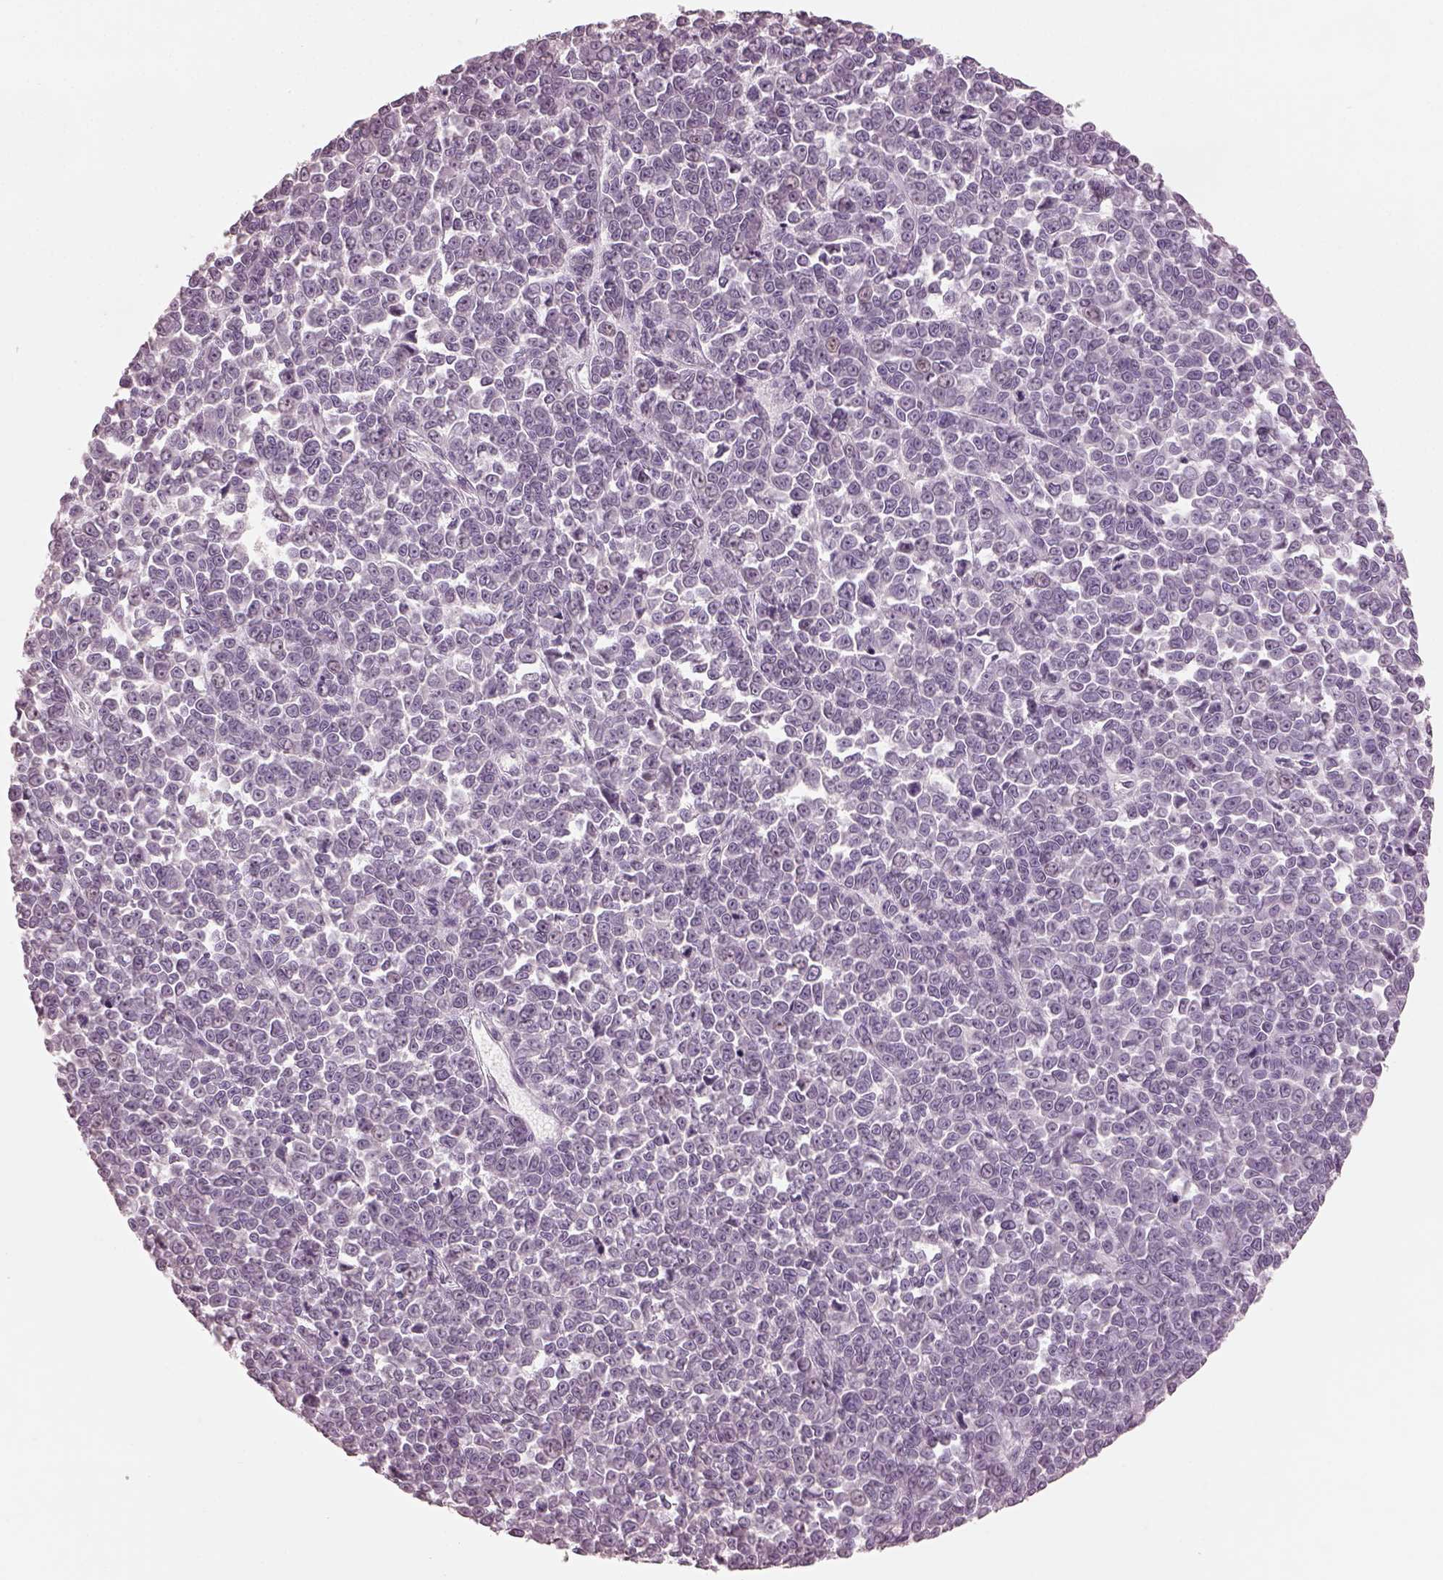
{"staining": {"intensity": "negative", "quantity": "none", "location": "none"}, "tissue": "melanoma", "cell_type": "Tumor cells", "image_type": "cancer", "snomed": [{"axis": "morphology", "description": "Malignant melanoma, NOS"}, {"axis": "topography", "description": "Skin"}], "caption": "This is an IHC histopathology image of melanoma. There is no expression in tumor cells.", "gene": "PRKACG", "patient": {"sex": "female", "age": 95}}